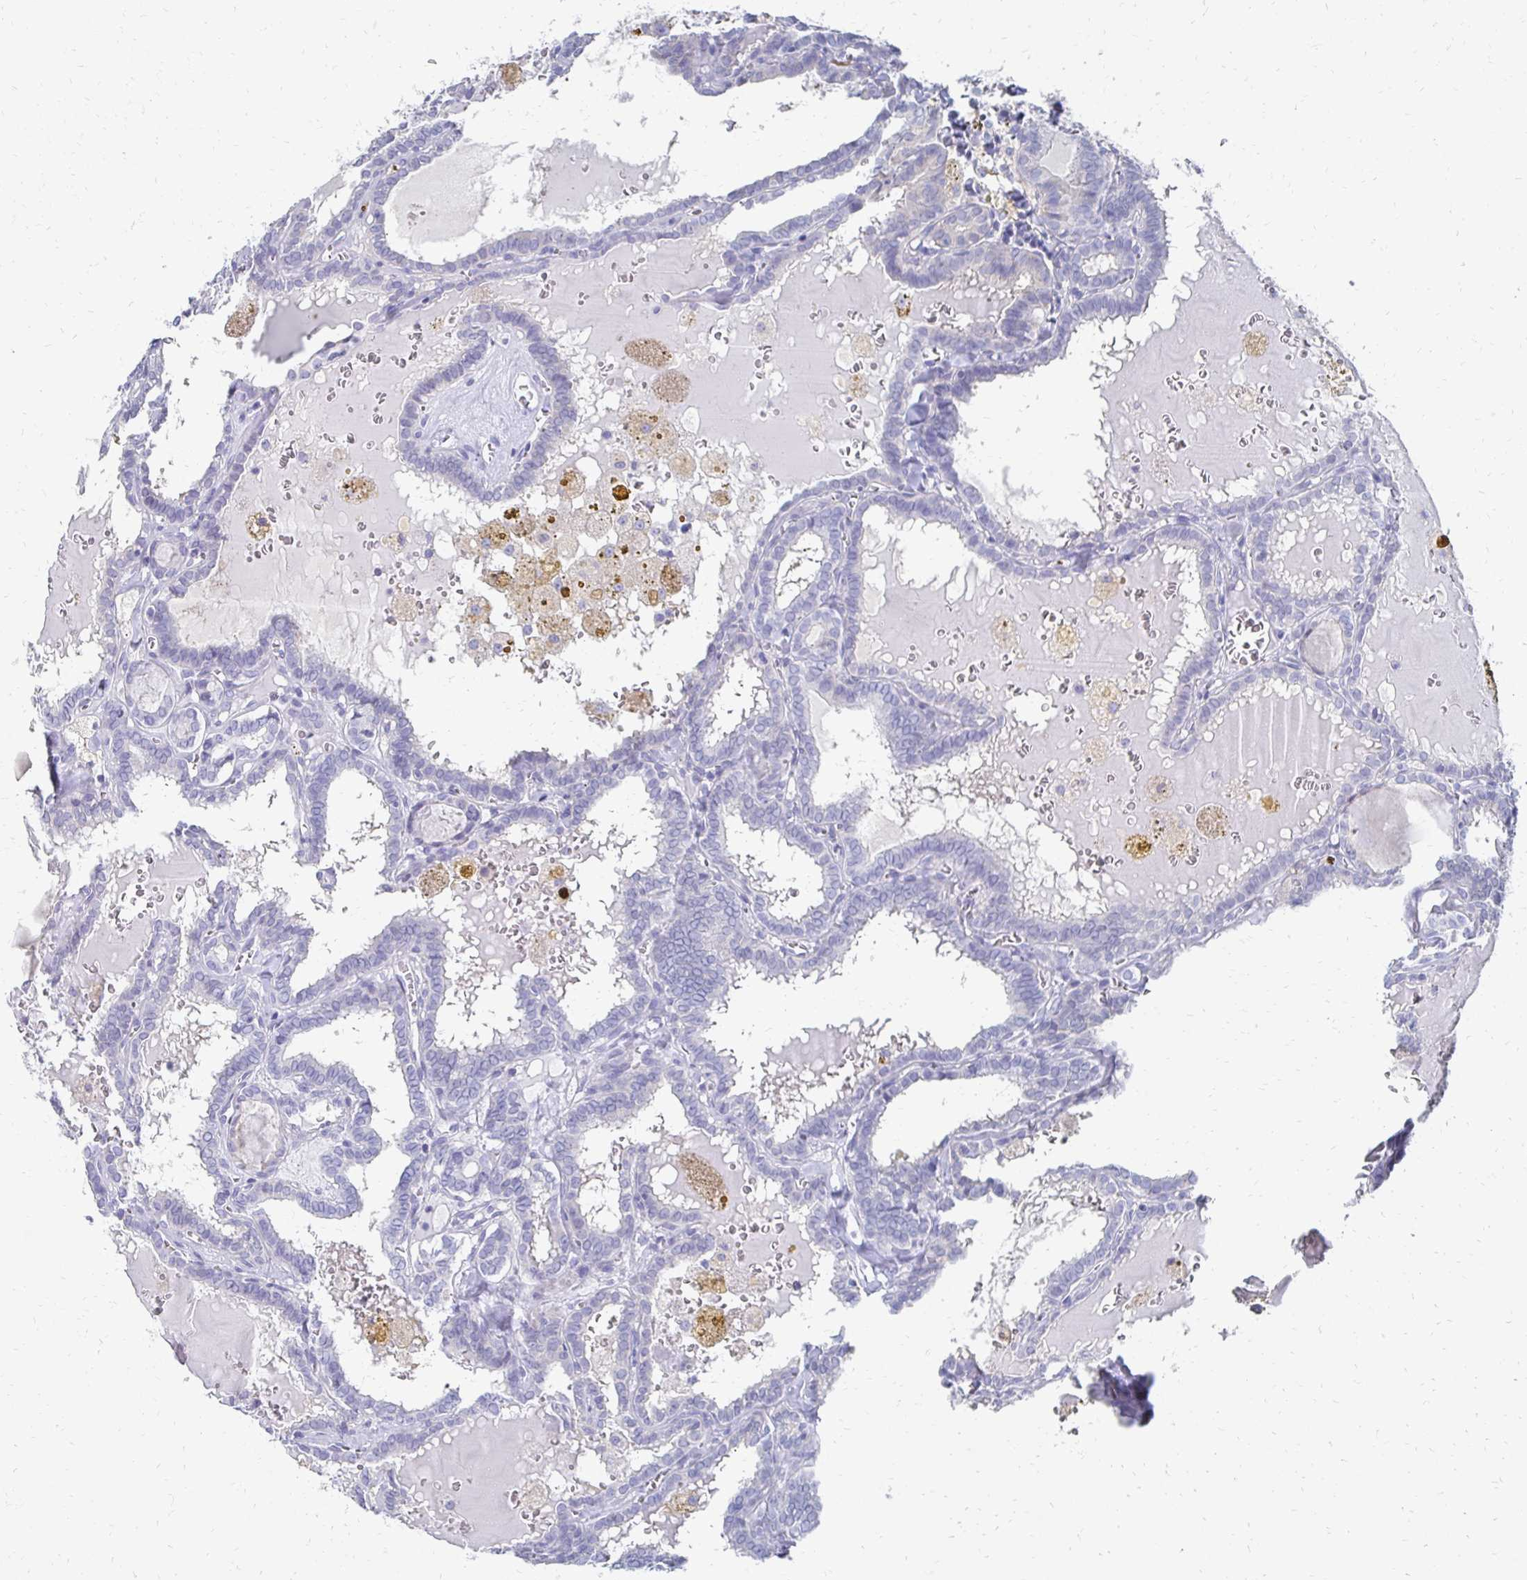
{"staining": {"intensity": "negative", "quantity": "none", "location": "none"}, "tissue": "thyroid cancer", "cell_type": "Tumor cells", "image_type": "cancer", "snomed": [{"axis": "morphology", "description": "Papillary adenocarcinoma, NOS"}, {"axis": "topography", "description": "Thyroid gland"}], "caption": "This is a photomicrograph of immunohistochemistry staining of thyroid cancer, which shows no positivity in tumor cells. (Stains: DAB (3,3'-diaminobenzidine) immunohistochemistry (IHC) with hematoxylin counter stain, Microscopy: brightfield microscopy at high magnification).", "gene": "SYCP3", "patient": {"sex": "female", "age": 39}}